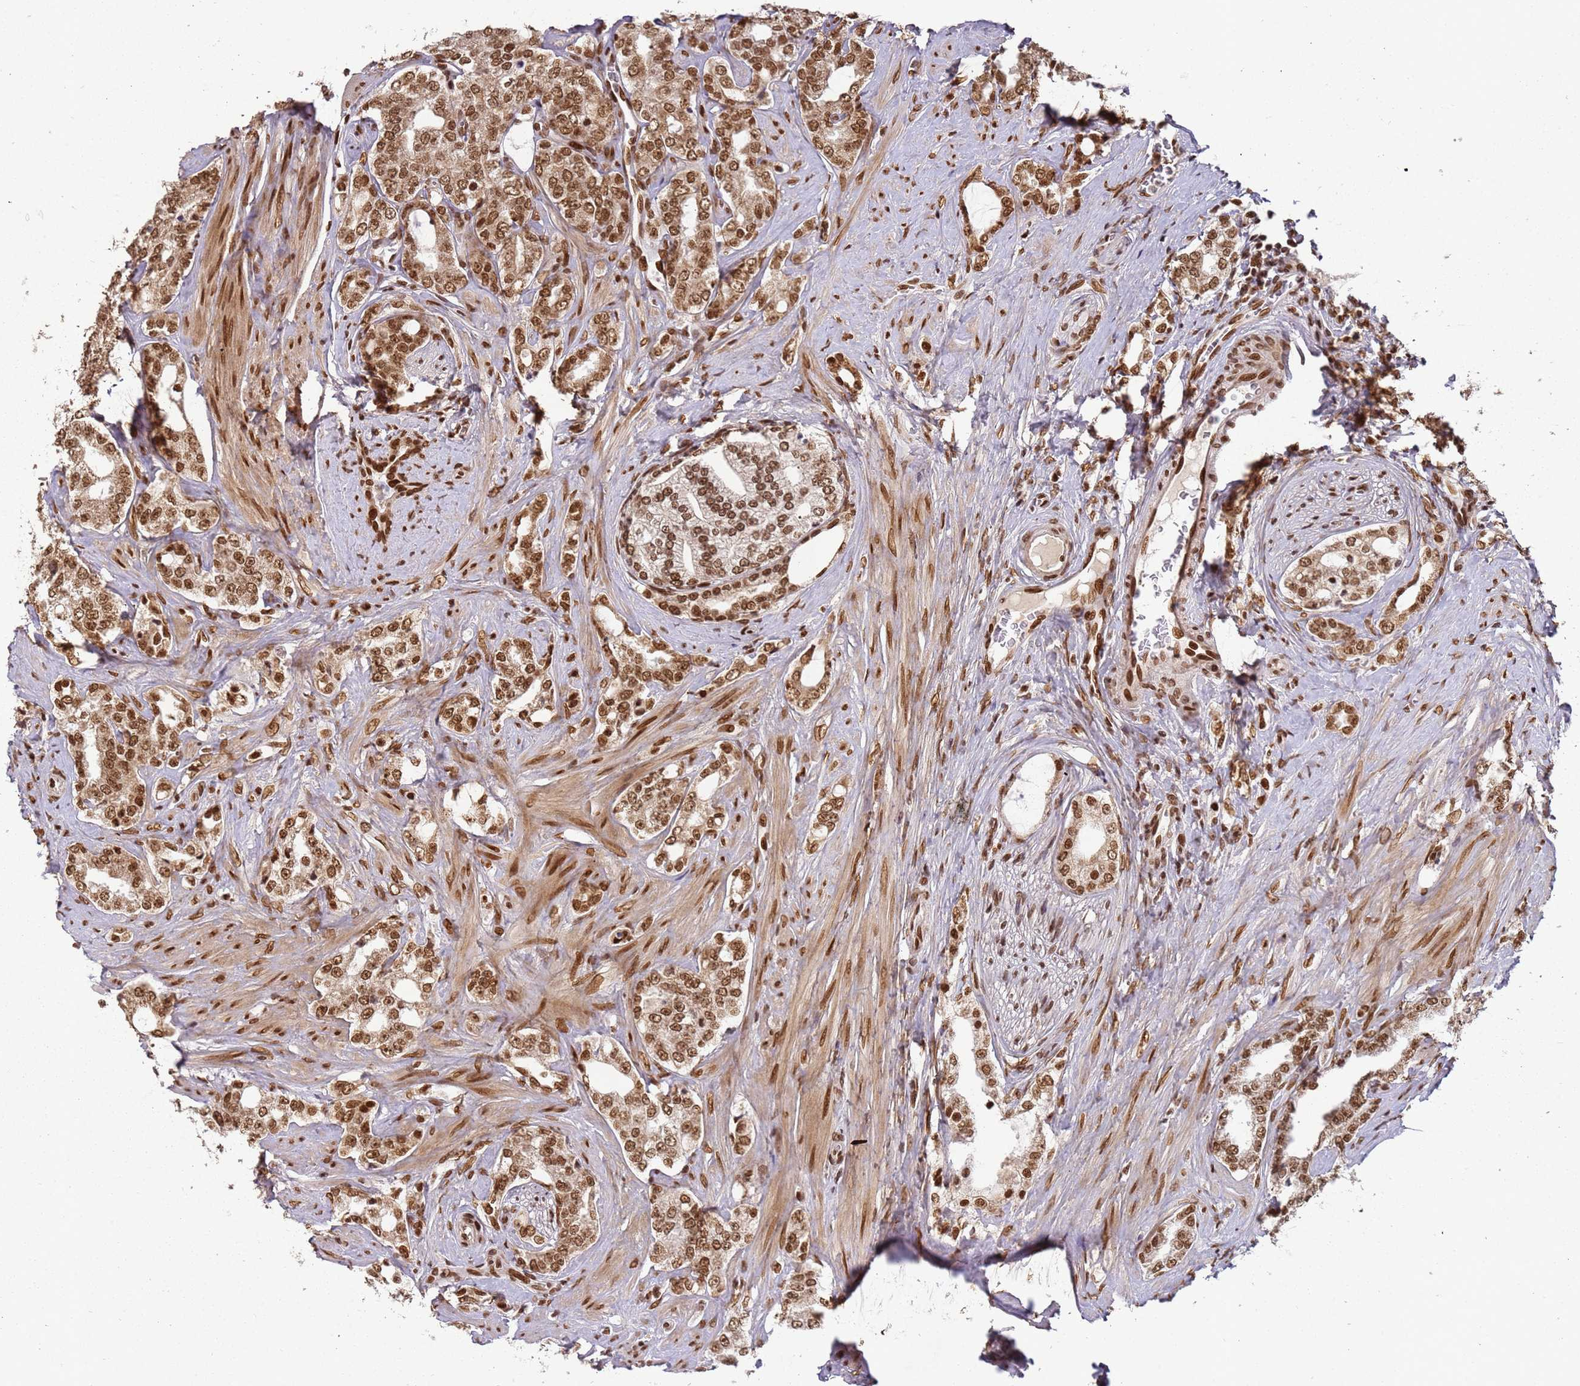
{"staining": {"intensity": "moderate", "quantity": ">75%", "location": "nuclear"}, "tissue": "prostate cancer", "cell_type": "Tumor cells", "image_type": "cancer", "snomed": [{"axis": "morphology", "description": "Adenocarcinoma, High grade"}, {"axis": "topography", "description": "Prostate"}], "caption": "Prostate cancer stained with a protein marker shows moderate staining in tumor cells.", "gene": "TENT4A", "patient": {"sex": "male", "age": 64}}